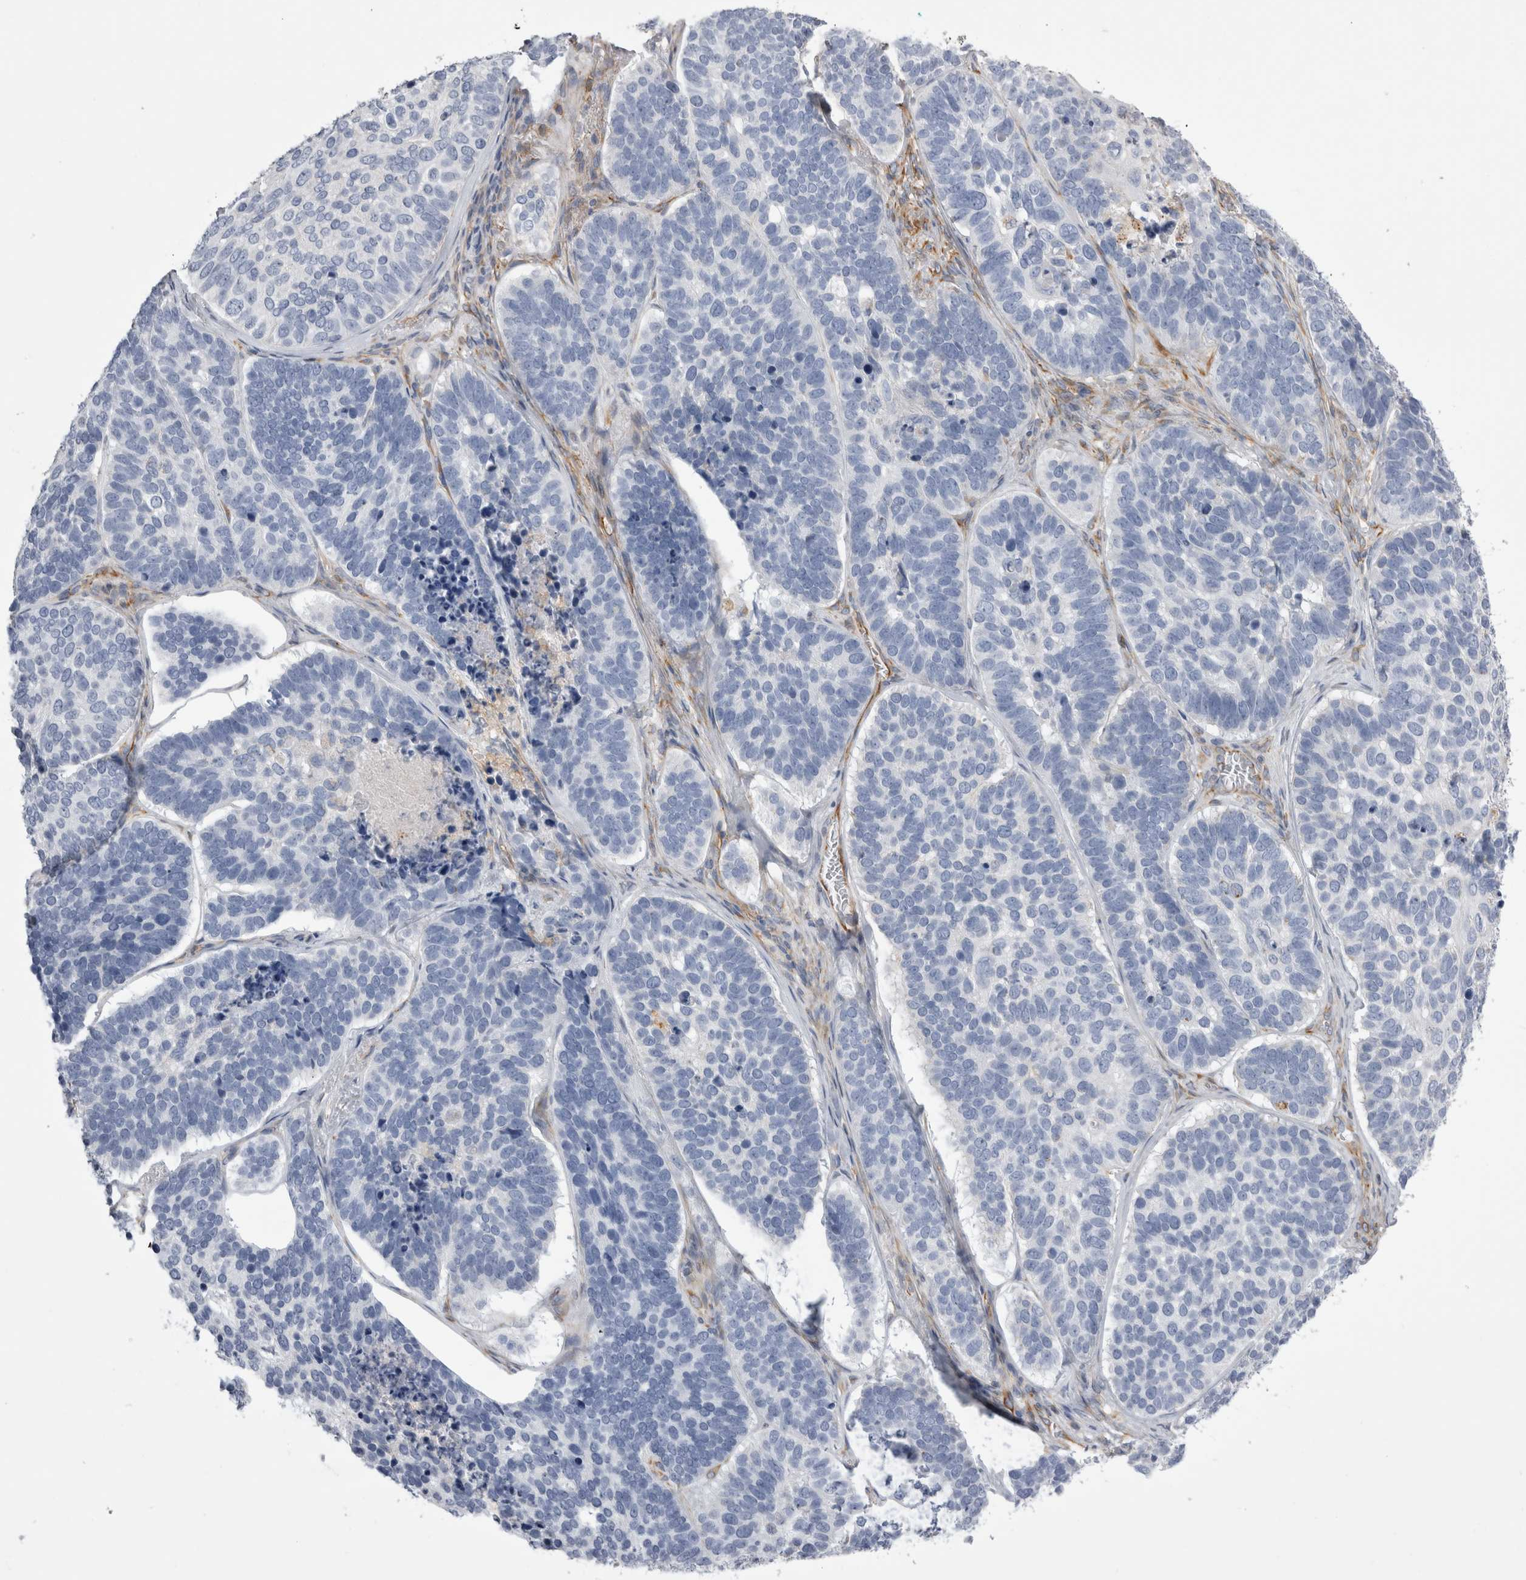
{"staining": {"intensity": "negative", "quantity": "none", "location": "none"}, "tissue": "skin cancer", "cell_type": "Tumor cells", "image_type": "cancer", "snomed": [{"axis": "morphology", "description": "Basal cell carcinoma"}, {"axis": "topography", "description": "Skin"}], "caption": "IHC of human skin basal cell carcinoma exhibits no expression in tumor cells. (Stains: DAB IHC with hematoxylin counter stain, Microscopy: brightfield microscopy at high magnification).", "gene": "STRADB", "patient": {"sex": "male", "age": 62}}